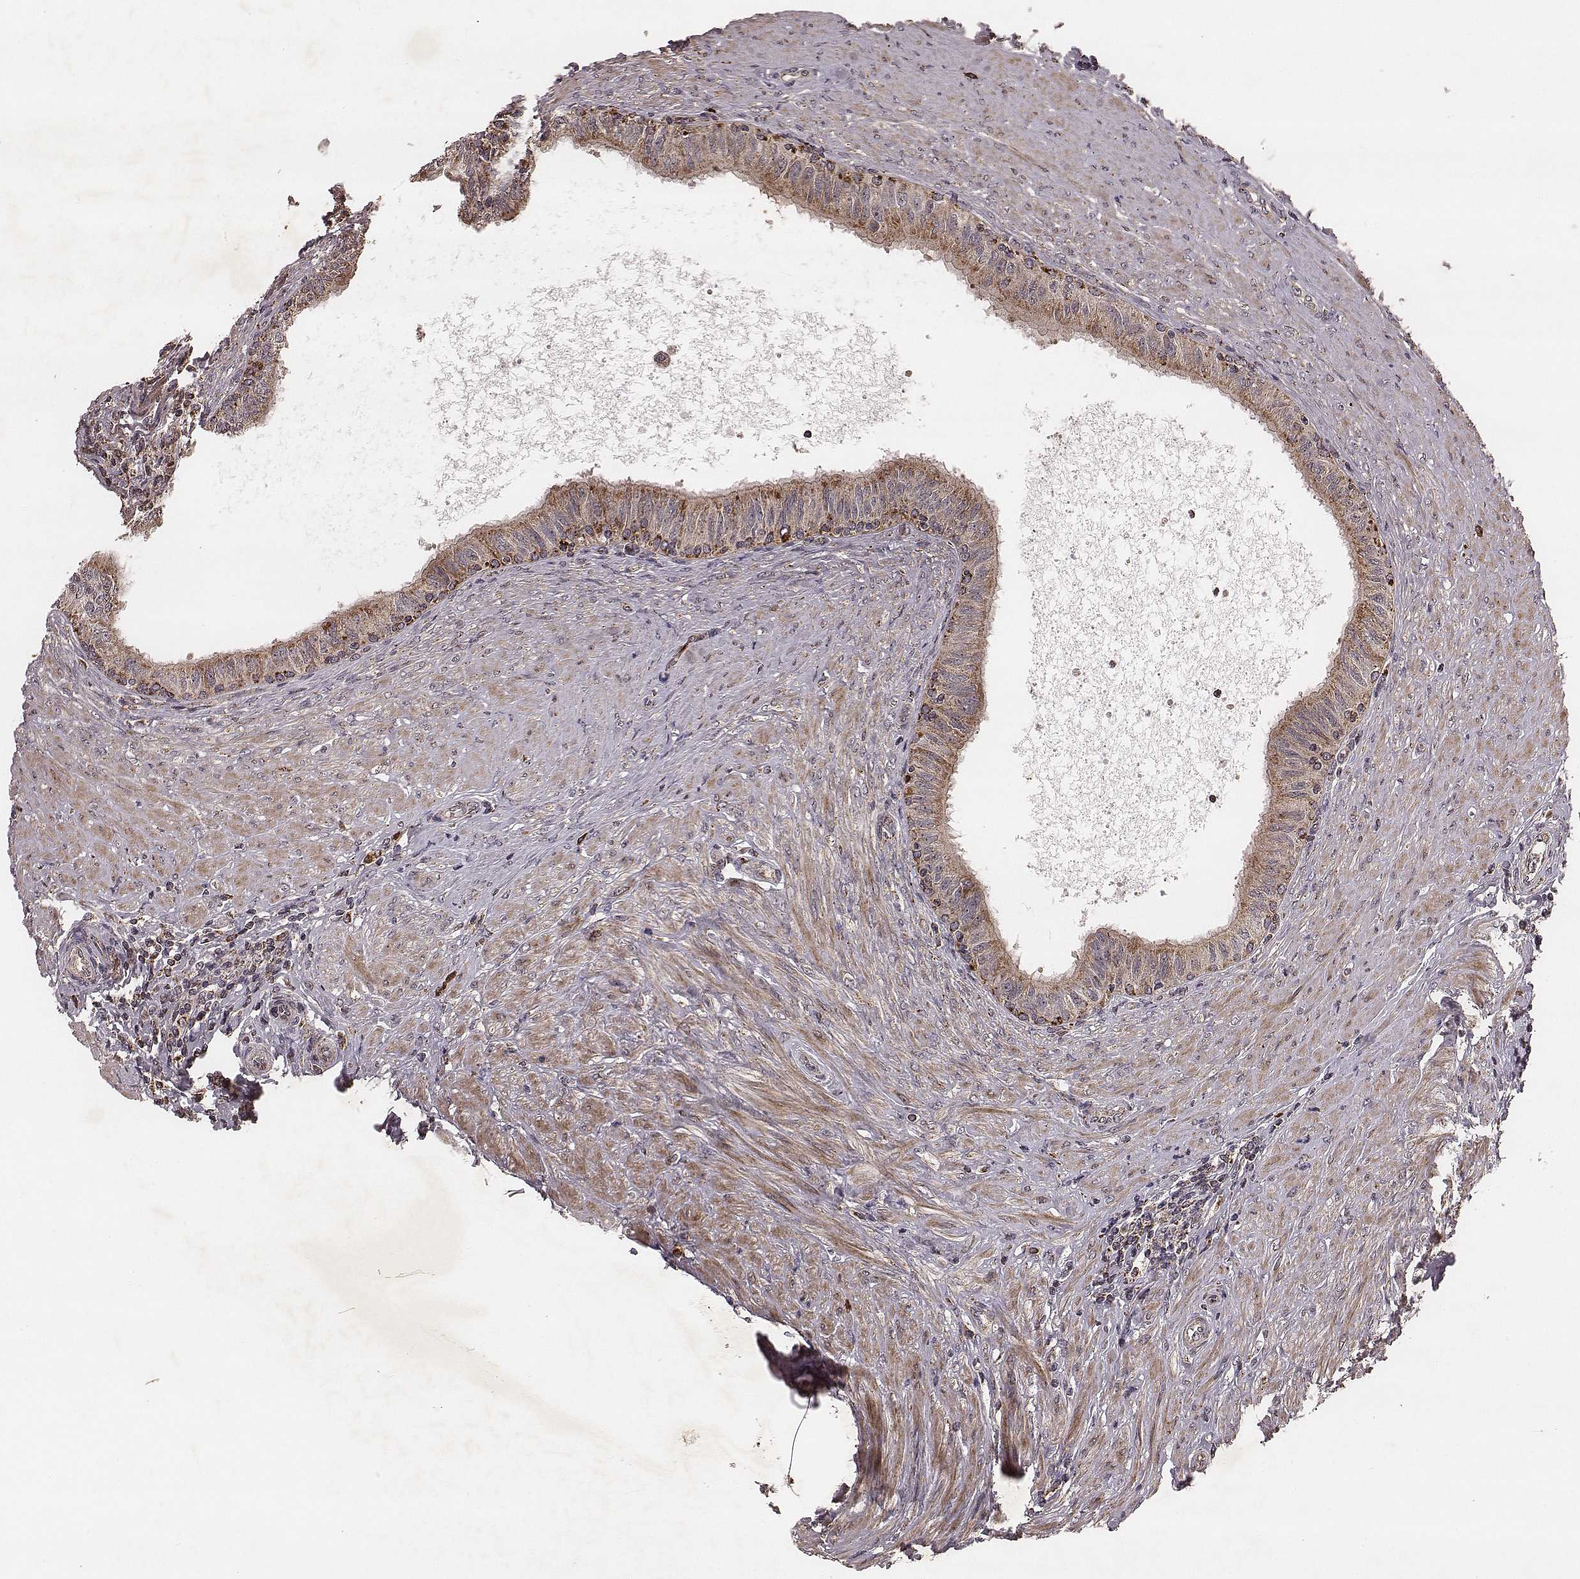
{"staining": {"intensity": "moderate", "quantity": ">75%", "location": "cytoplasmic/membranous"}, "tissue": "epididymis", "cell_type": "Glandular cells", "image_type": "normal", "snomed": [{"axis": "morphology", "description": "Normal tissue, NOS"}, {"axis": "morphology", "description": "Seminoma, NOS"}, {"axis": "topography", "description": "Testis"}, {"axis": "topography", "description": "Epididymis"}], "caption": "Immunohistochemical staining of normal epididymis displays >75% levels of moderate cytoplasmic/membranous protein expression in about >75% of glandular cells.", "gene": "ZDHHC21", "patient": {"sex": "male", "age": 61}}